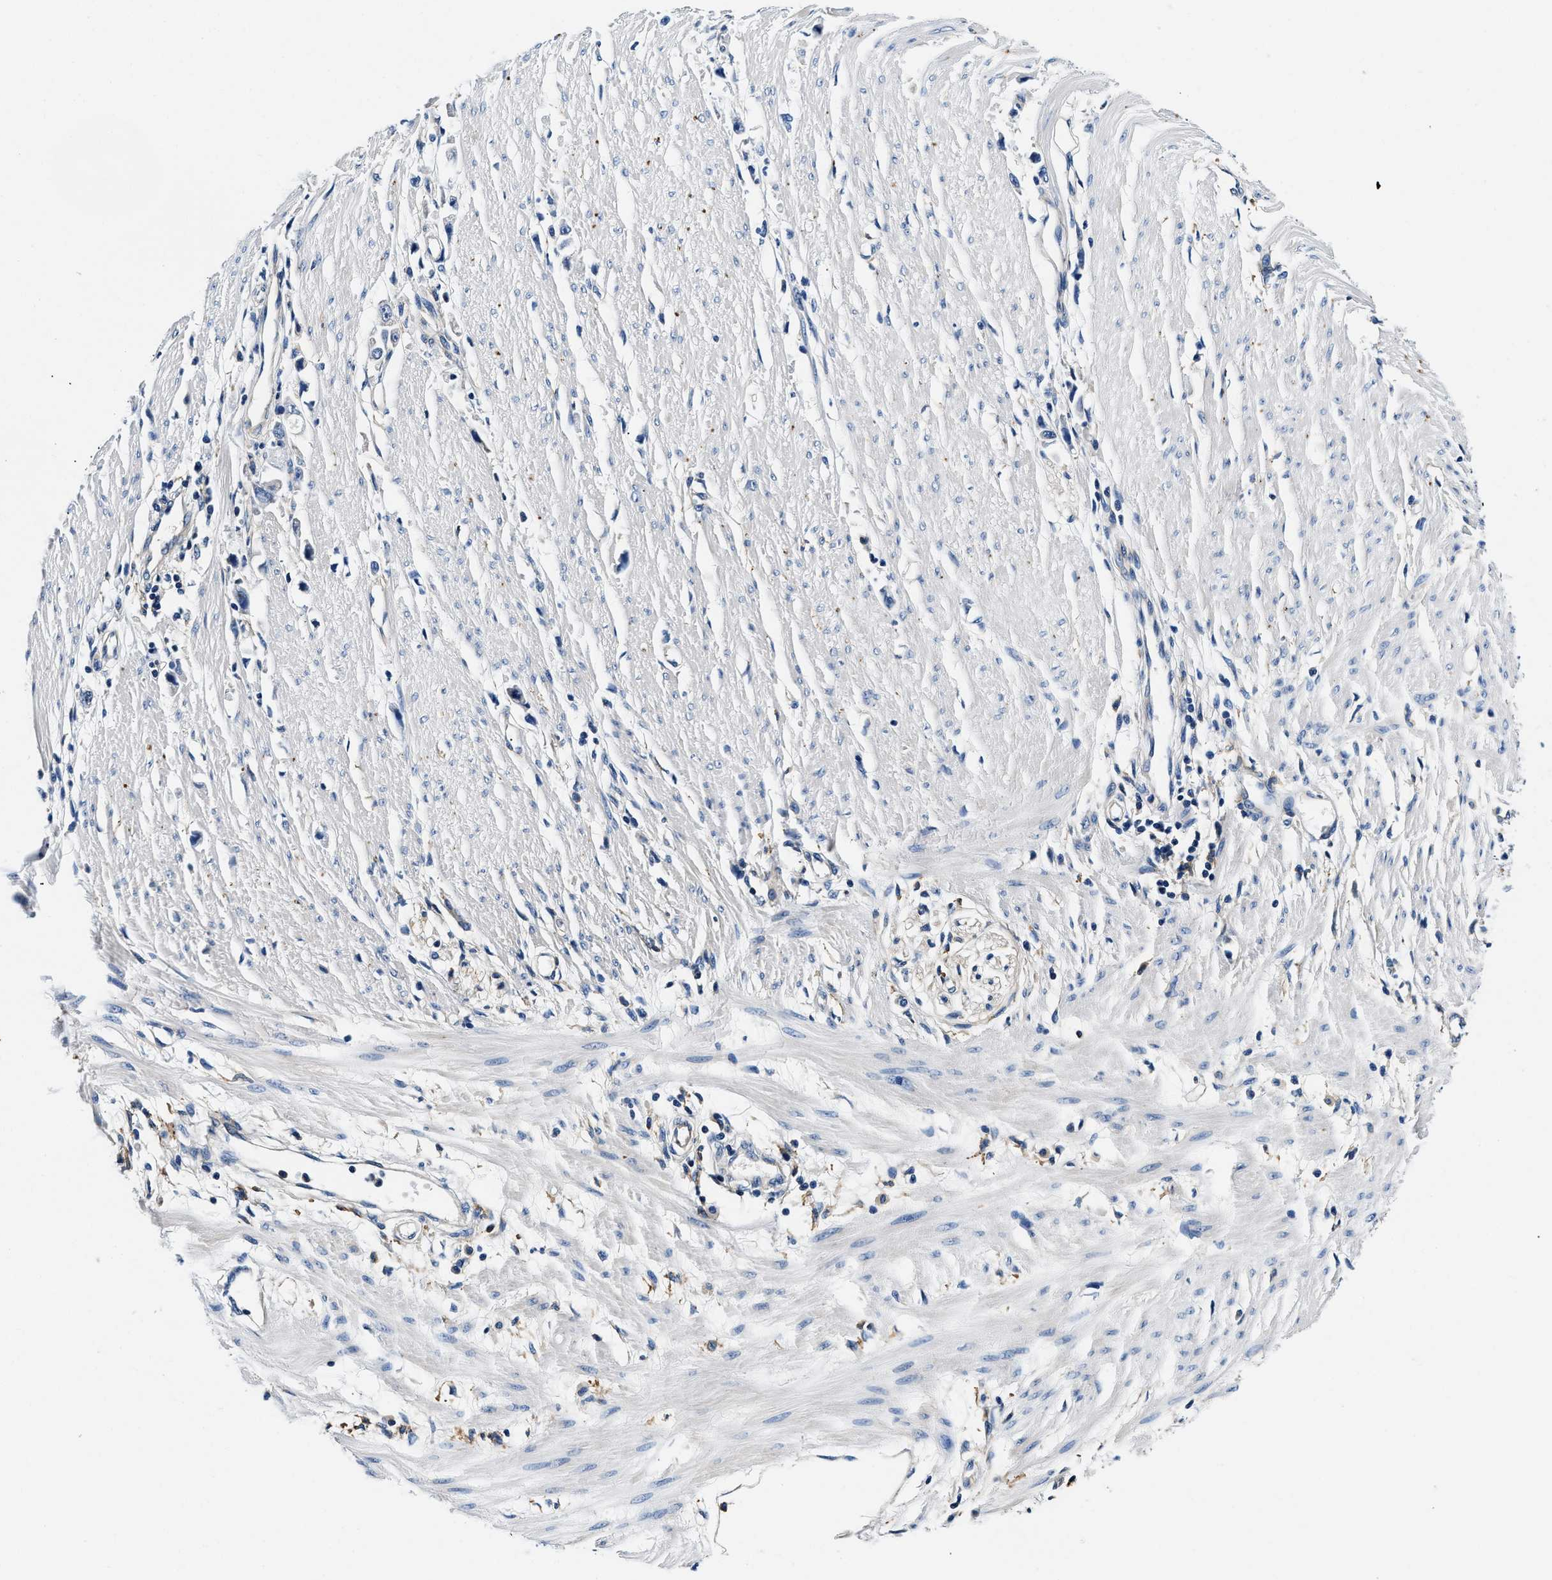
{"staining": {"intensity": "negative", "quantity": "none", "location": "none"}, "tissue": "stomach cancer", "cell_type": "Tumor cells", "image_type": "cancer", "snomed": [{"axis": "morphology", "description": "Adenocarcinoma, NOS"}, {"axis": "topography", "description": "Stomach"}], "caption": "The micrograph reveals no staining of tumor cells in stomach cancer (adenocarcinoma).", "gene": "ZFAND3", "patient": {"sex": "female", "age": 59}}